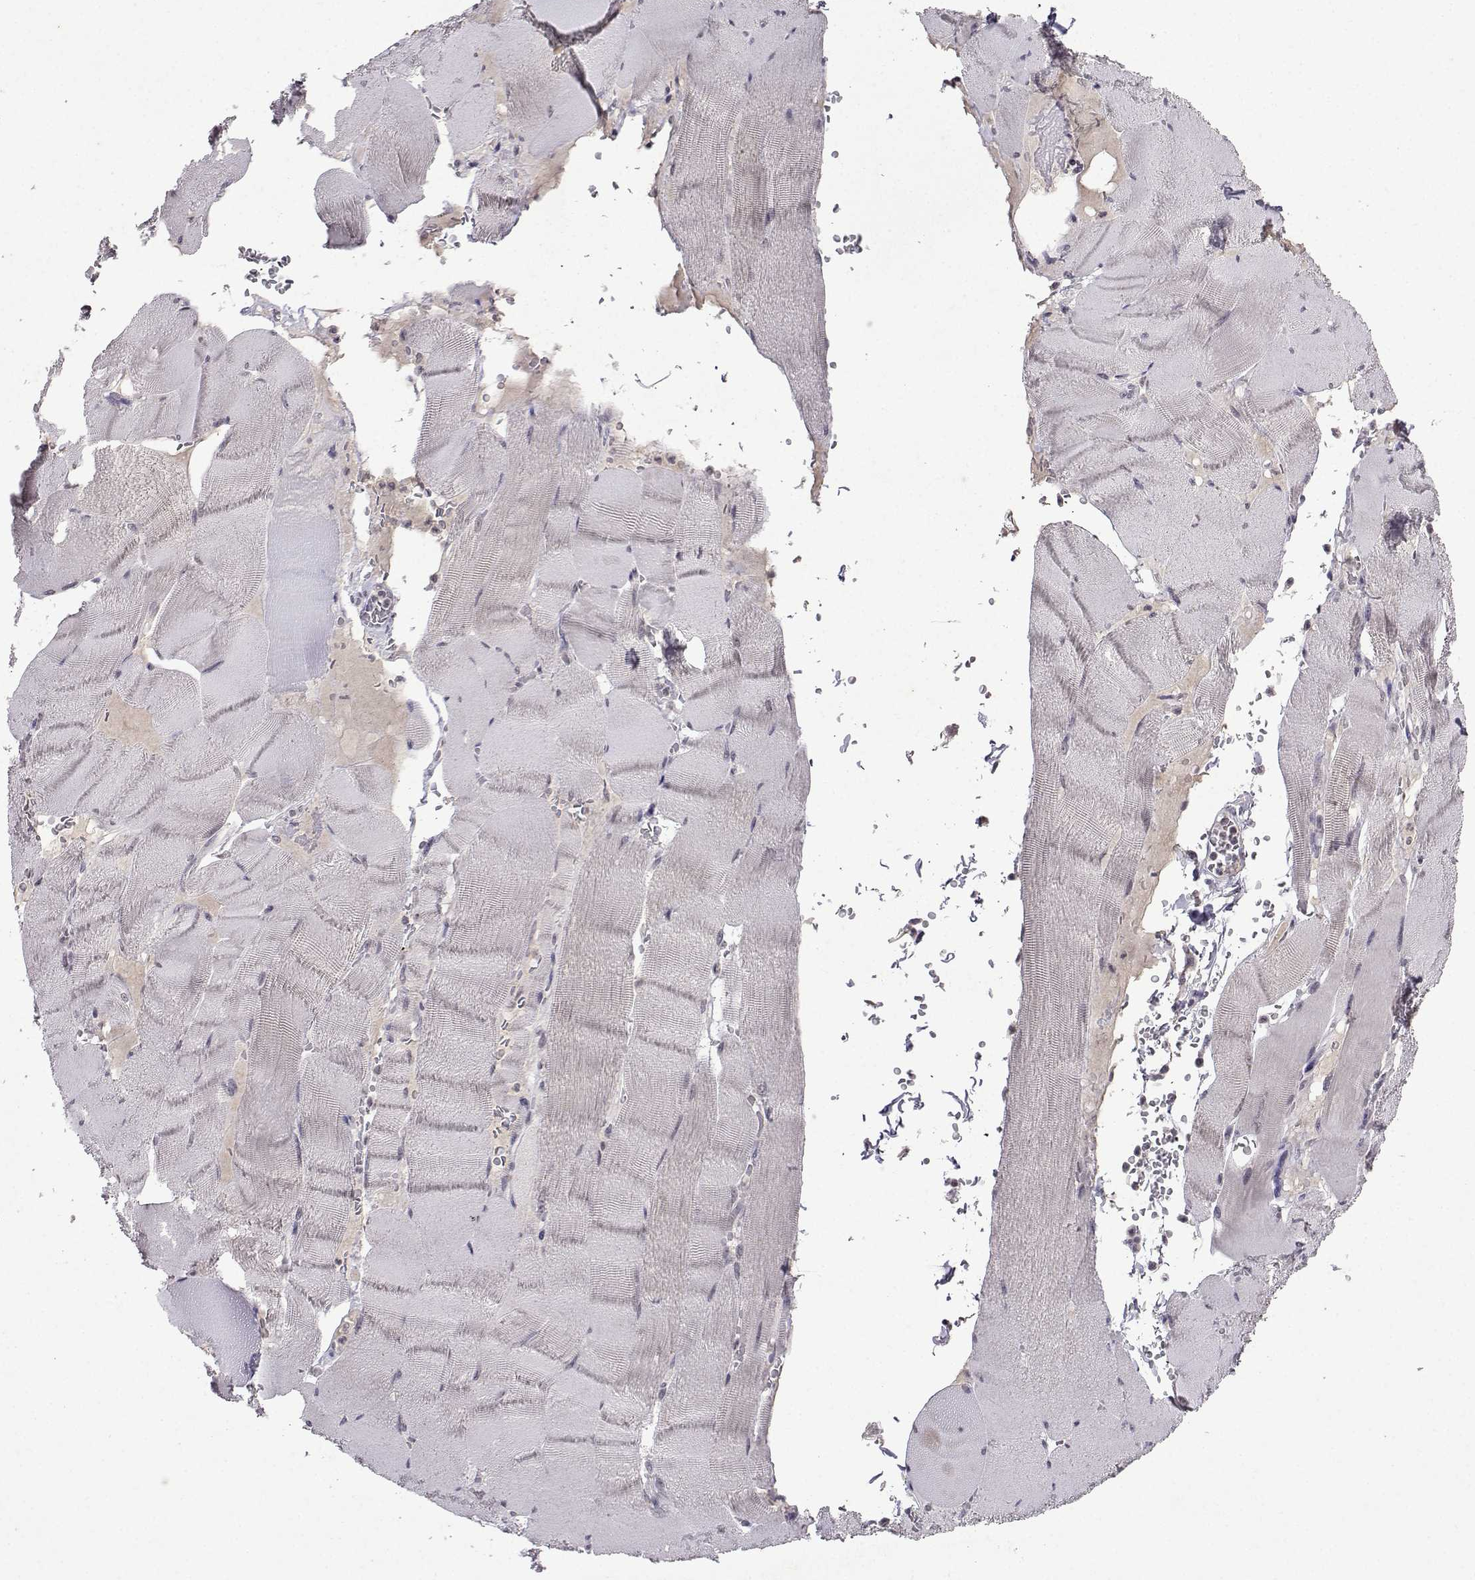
{"staining": {"intensity": "negative", "quantity": "none", "location": "none"}, "tissue": "skeletal muscle", "cell_type": "Myocytes", "image_type": "normal", "snomed": [{"axis": "morphology", "description": "Normal tissue, NOS"}, {"axis": "topography", "description": "Skeletal muscle"}], "caption": "Immunohistochemical staining of normal skeletal muscle exhibits no significant expression in myocytes.", "gene": "CCL28", "patient": {"sex": "male", "age": 56}}